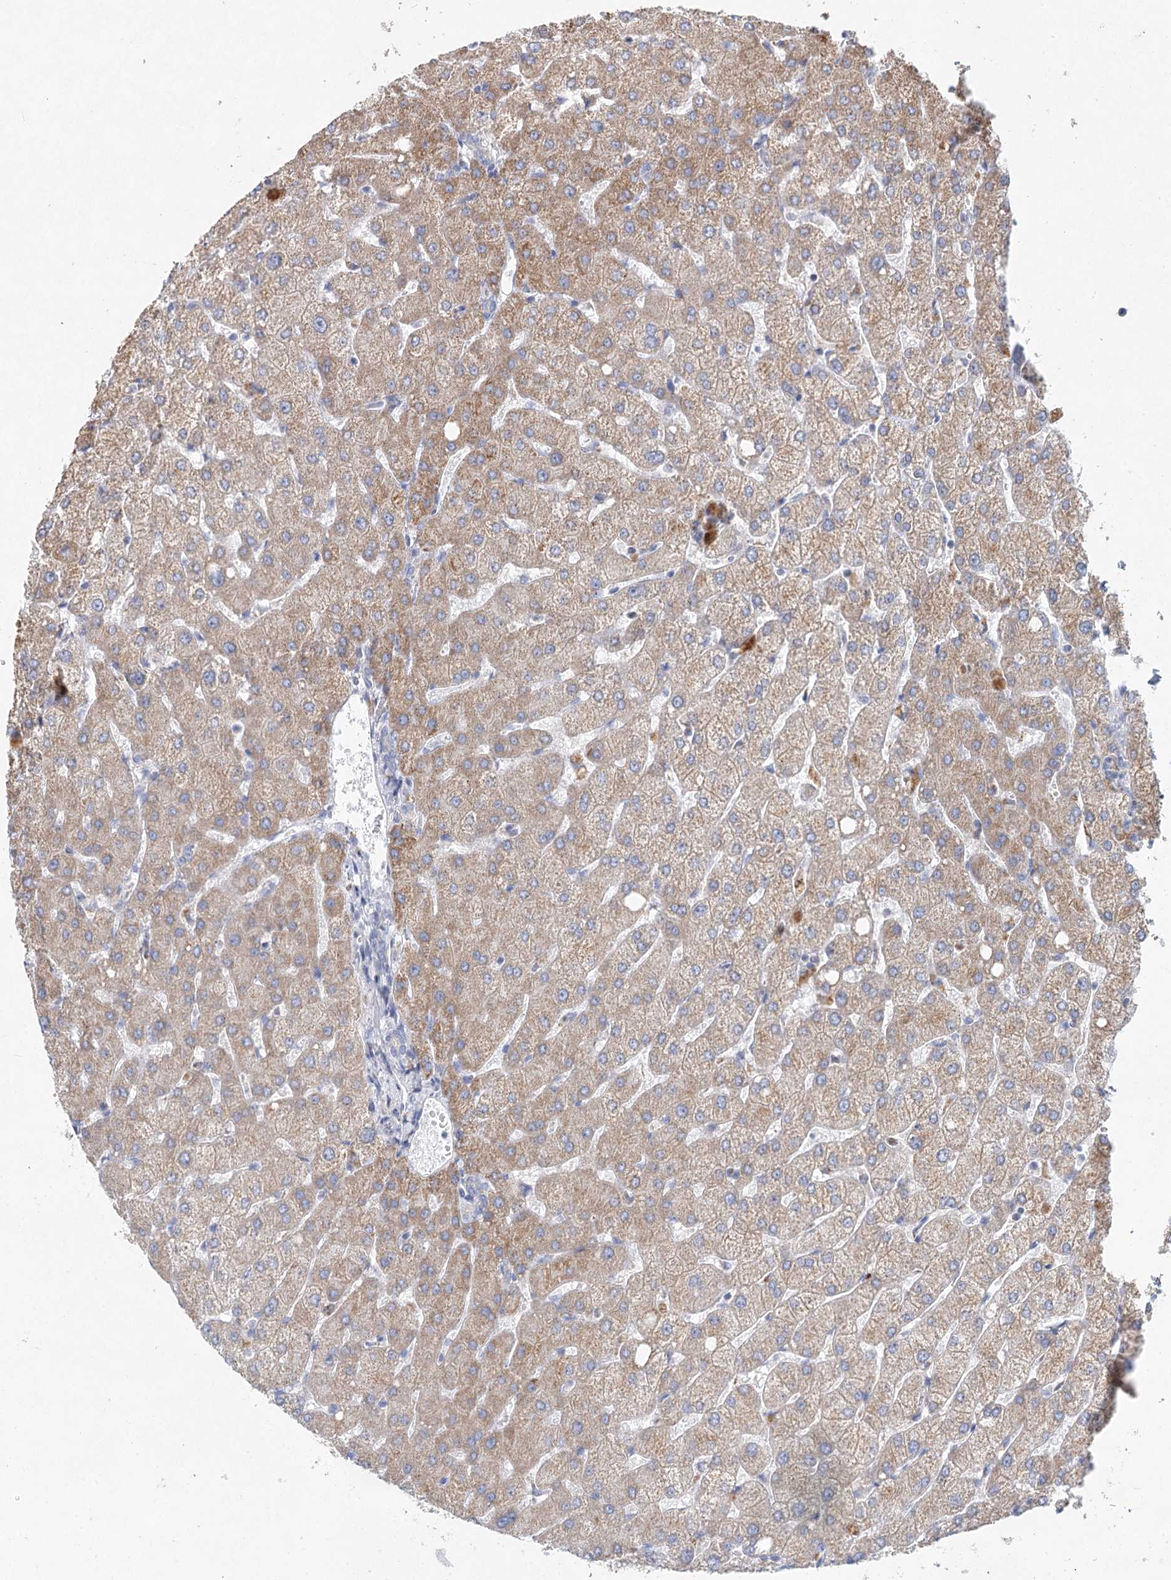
{"staining": {"intensity": "negative", "quantity": "none", "location": "none"}, "tissue": "liver", "cell_type": "Cholangiocytes", "image_type": "normal", "snomed": [{"axis": "morphology", "description": "Normal tissue, NOS"}, {"axis": "topography", "description": "Liver"}], "caption": "This histopathology image is of benign liver stained with immunohistochemistry (IHC) to label a protein in brown with the nuclei are counter-stained blue. There is no positivity in cholangiocytes.", "gene": "XPO6", "patient": {"sex": "female", "age": 54}}